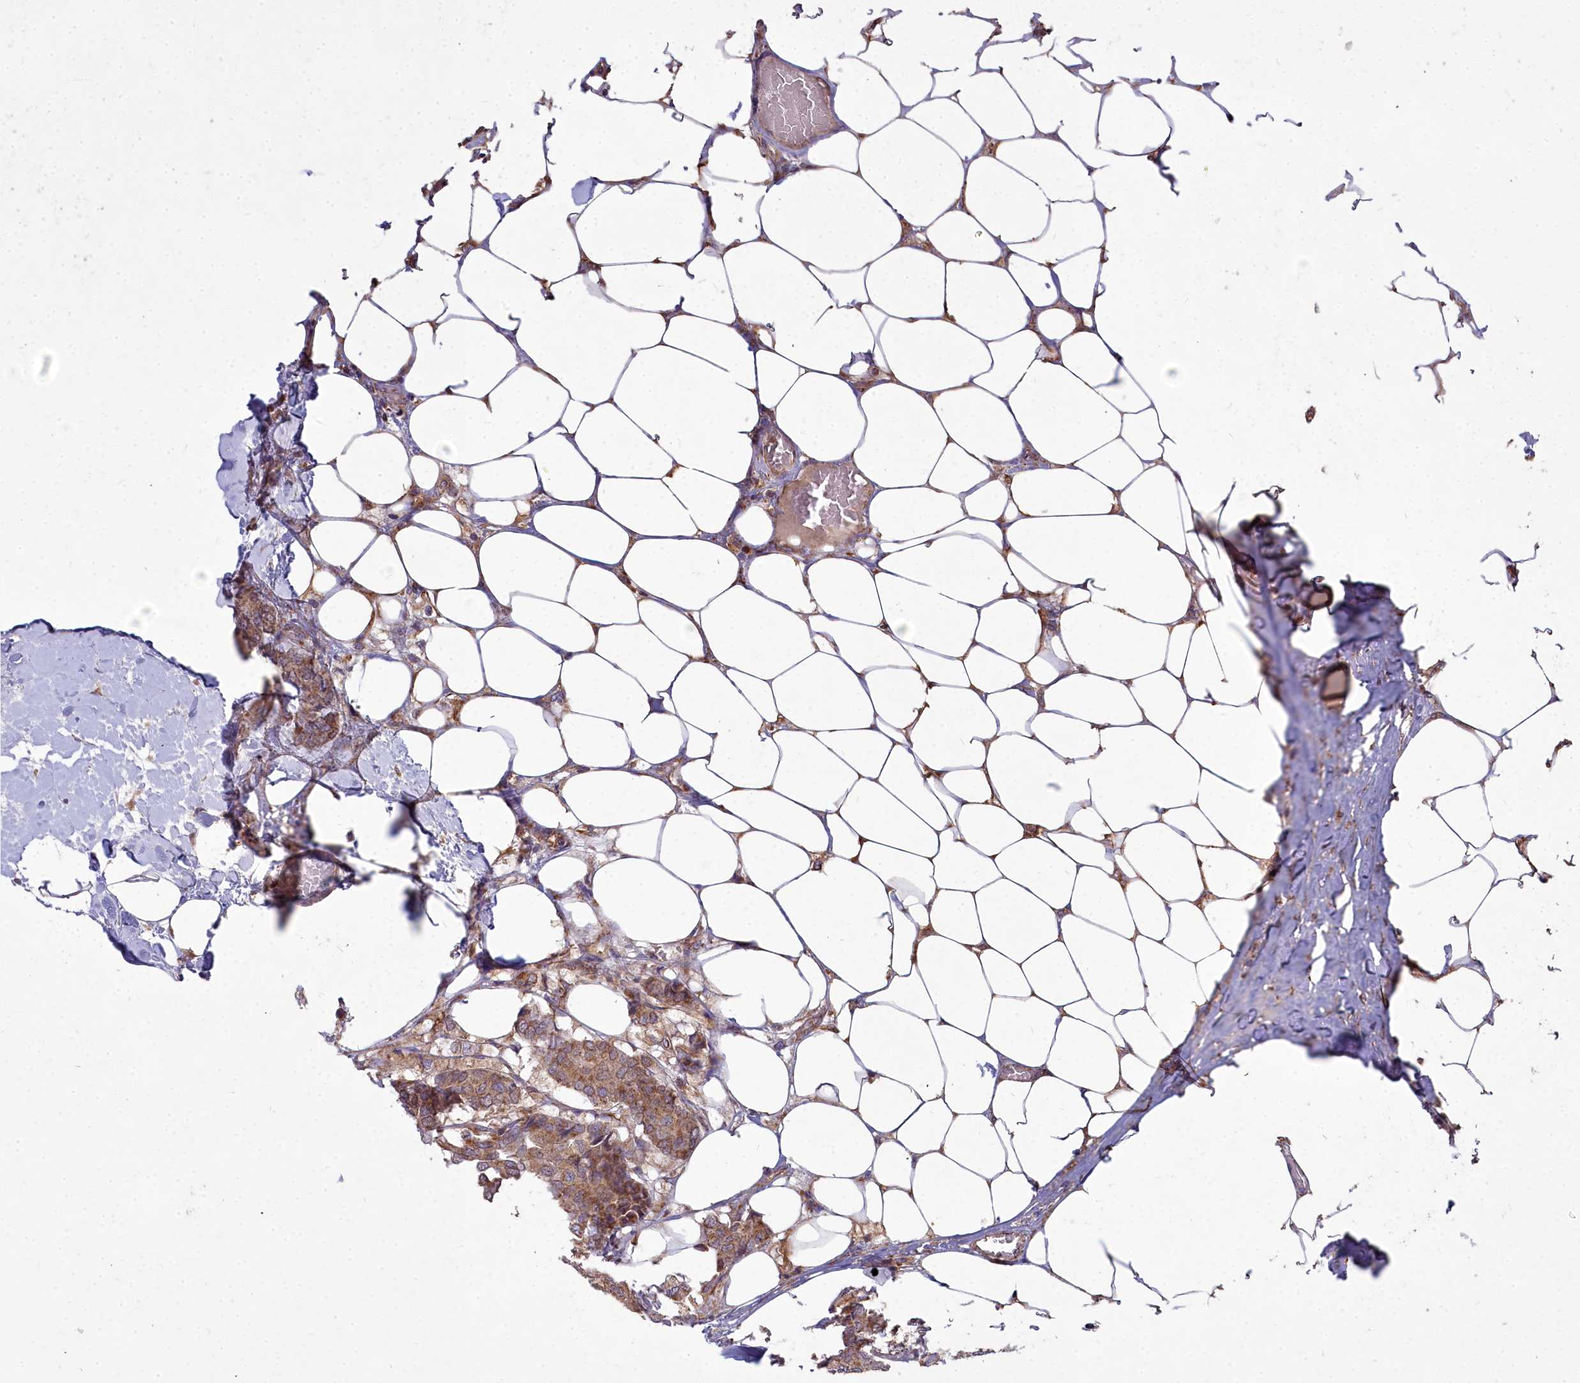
{"staining": {"intensity": "moderate", "quantity": ">75%", "location": "cytoplasmic/membranous"}, "tissue": "breast cancer", "cell_type": "Tumor cells", "image_type": "cancer", "snomed": [{"axis": "morphology", "description": "Duct carcinoma"}, {"axis": "topography", "description": "Breast"}], "caption": "High-magnification brightfield microscopy of invasive ductal carcinoma (breast) stained with DAB (brown) and counterstained with hematoxylin (blue). tumor cells exhibit moderate cytoplasmic/membranous expression is identified in about>75% of cells.", "gene": "MICU2", "patient": {"sex": "female", "age": 75}}